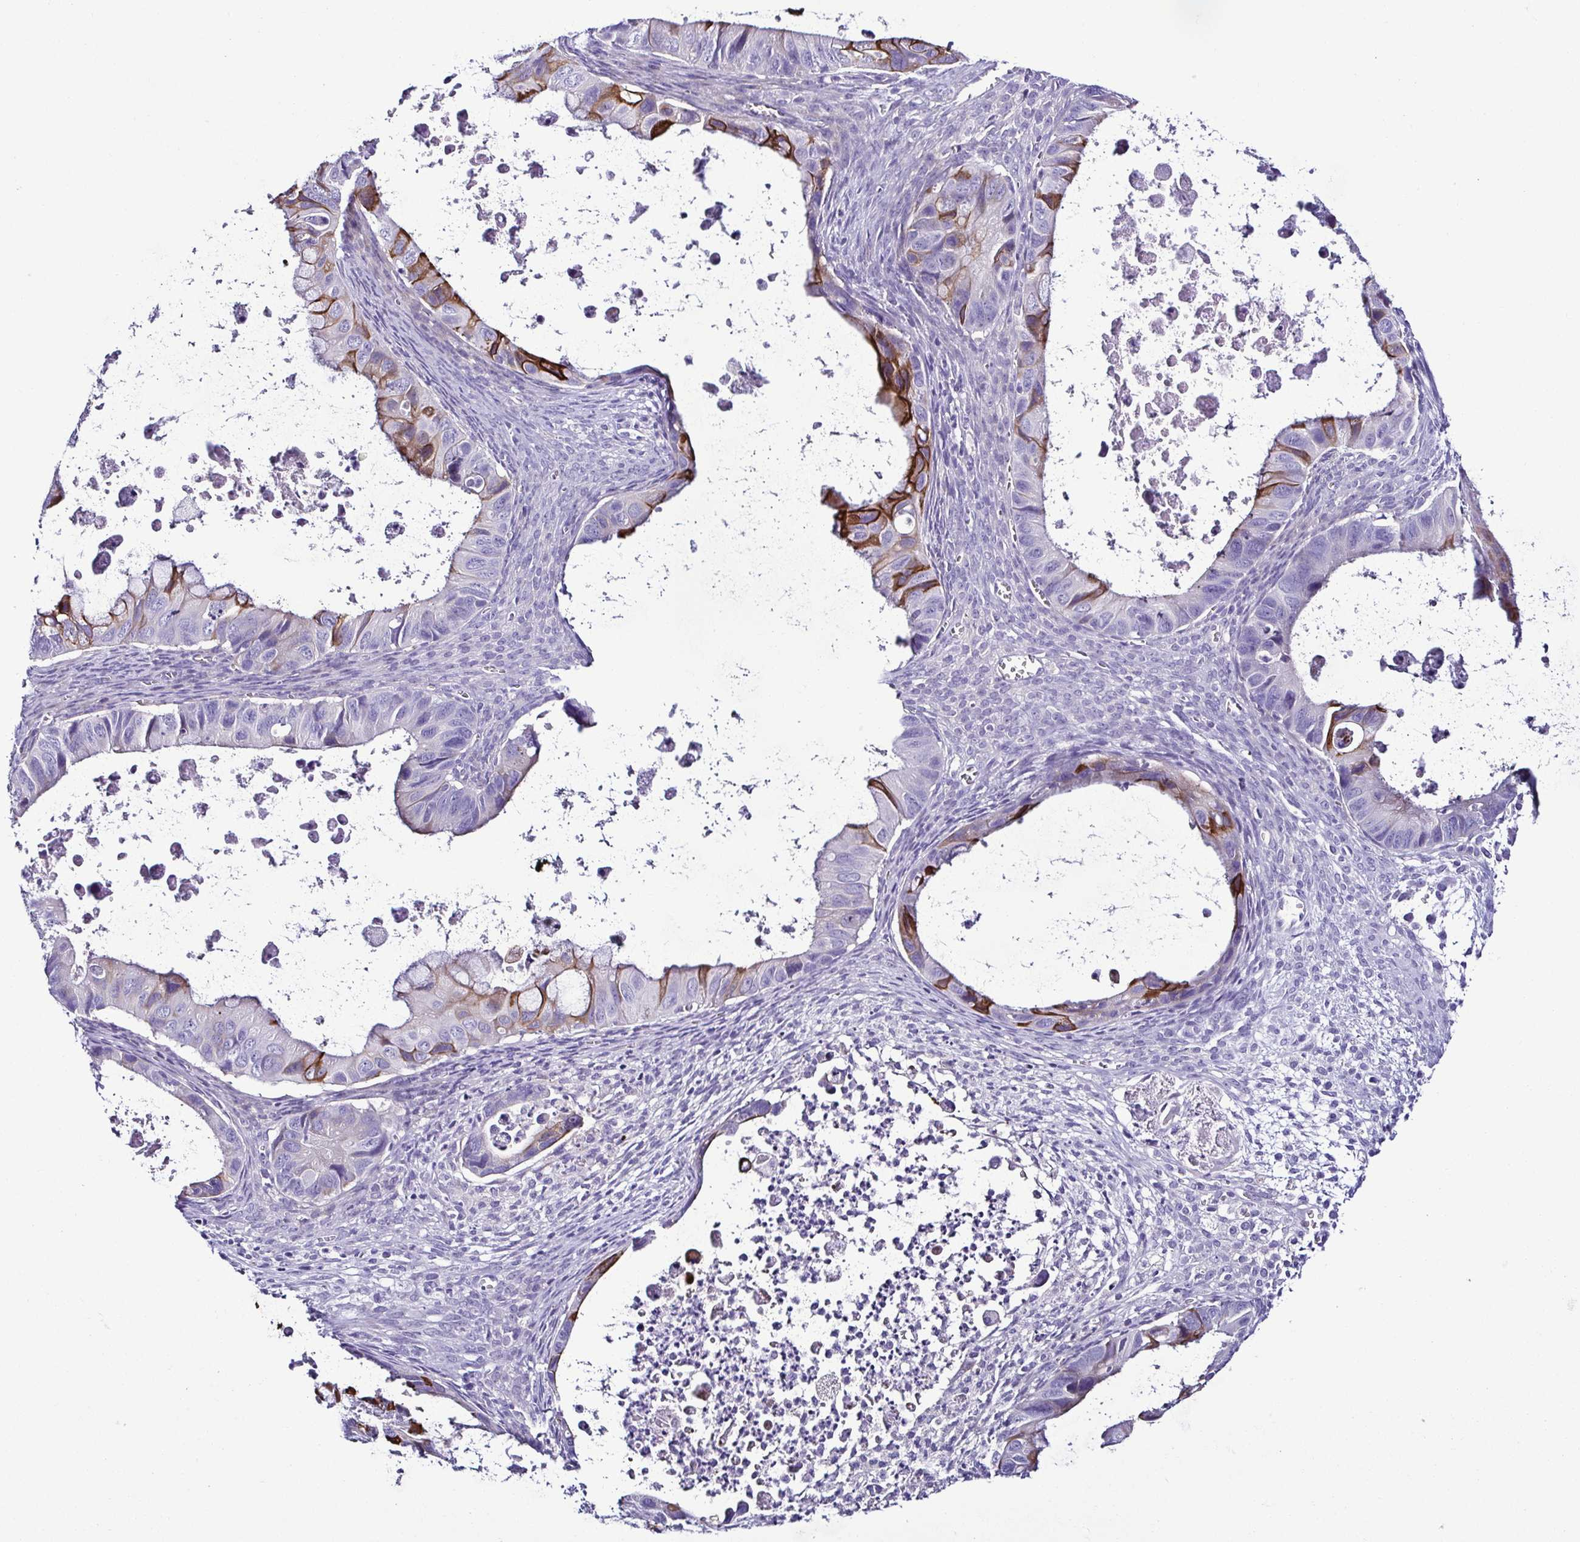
{"staining": {"intensity": "strong", "quantity": "<25%", "location": "cytoplasmic/membranous"}, "tissue": "ovarian cancer", "cell_type": "Tumor cells", "image_type": "cancer", "snomed": [{"axis": "morphology", "description": "Cystadenocarcinoma, mucinous, NOS"}, {"axis": "topography", "description": "Ovary"}], "caption": "Protein expression analysis of human ovarian cancer (mucinous cystadenocarcinoma) reveals strong cytoplasmic/membranous staining in approximately <25% of tumor cells.", "gene": "SRL", "patient": {"sex": "female", "age": 64}}